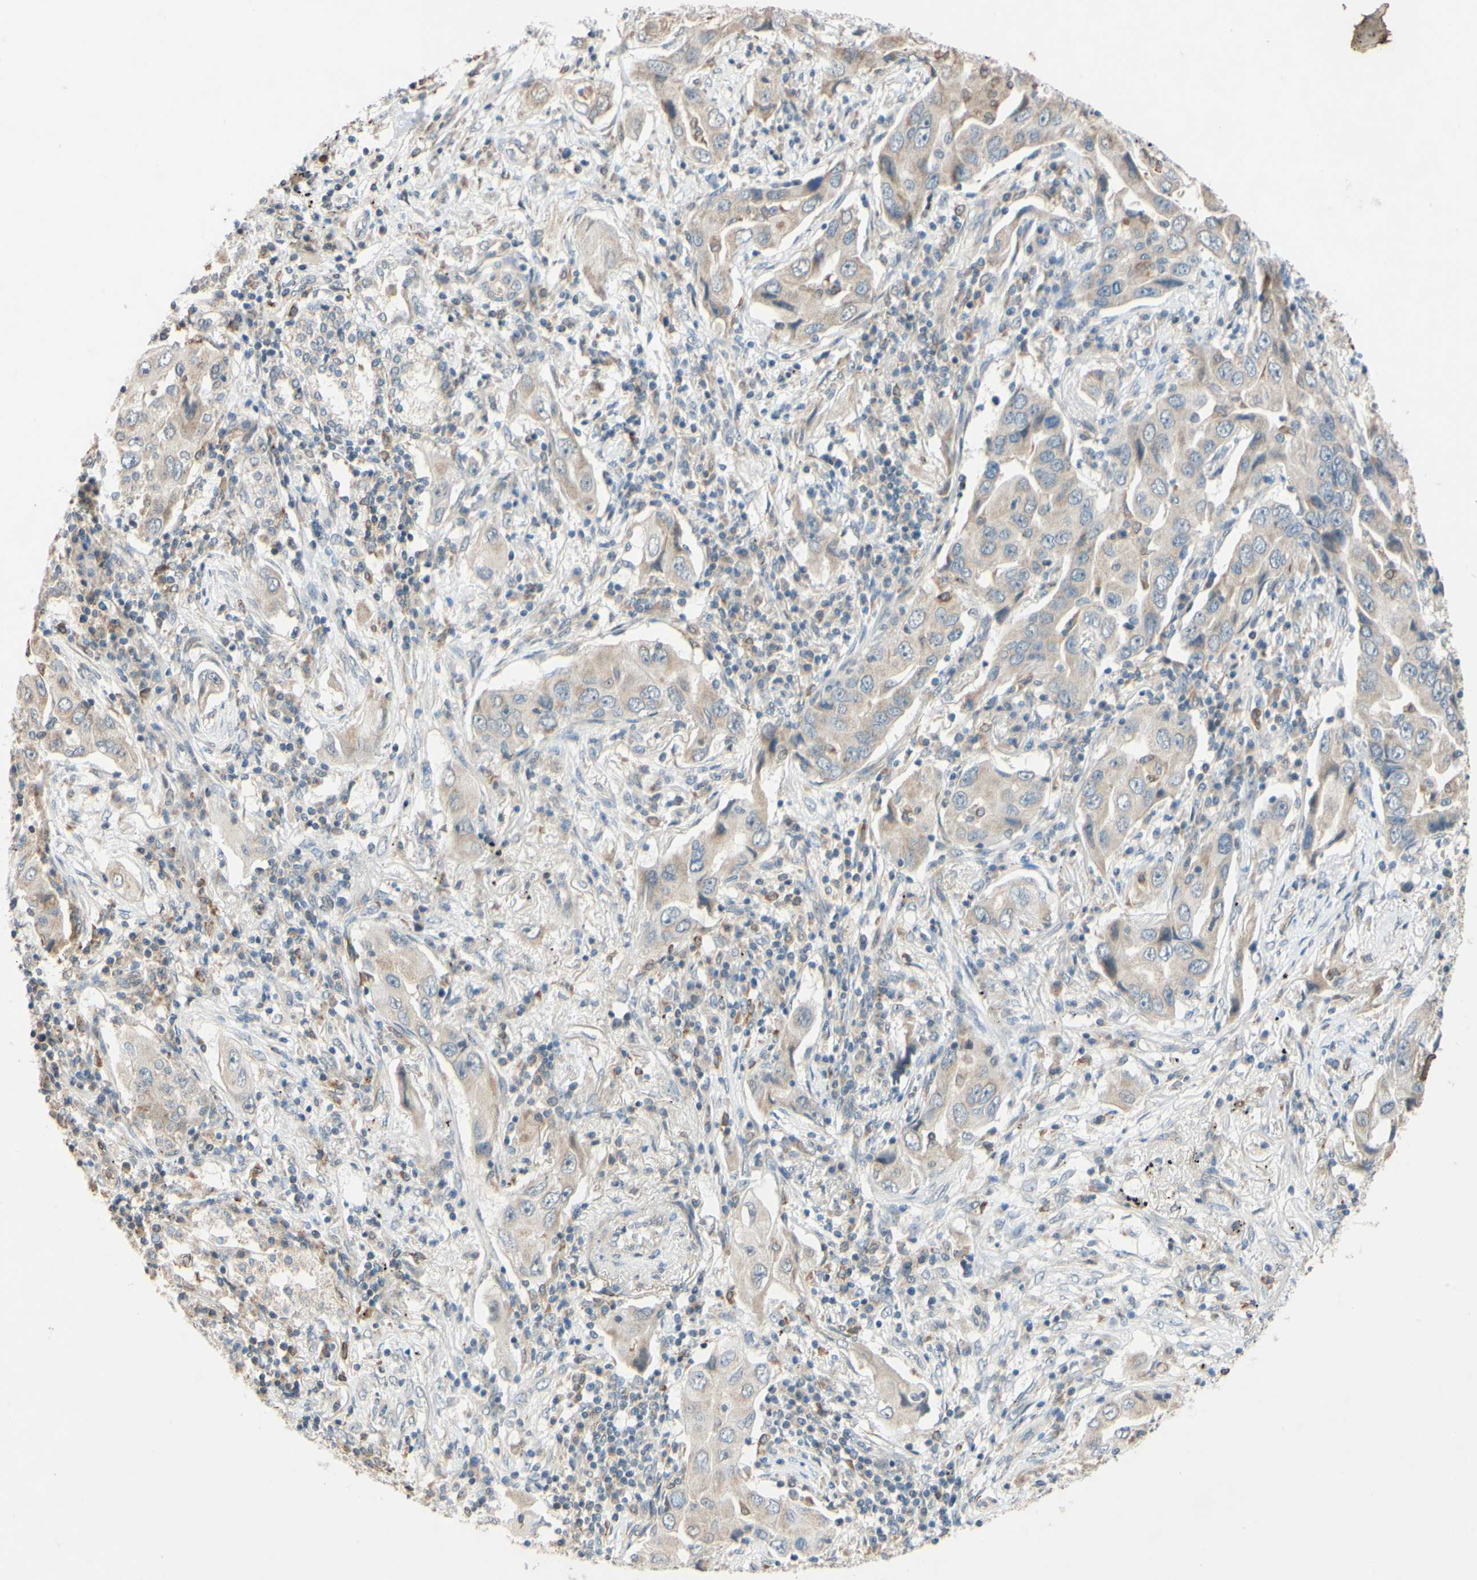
{"staining": {"intensity": "weak", "quantity": ">75%", "location": "cytoplasmic/membranous"}, "tissue": "lung cancer", "cell_type": "Tumor cells", "image_type": "cancer", "snomed": [{"axis": "morphology", "description": "Adenocarcinoma, NOS"}, {"axis": "topography", "description": "Lung"}], "caption": "Immunohistochemistry (IHC) (DAB) staining of lung cancer (adenocarcinoma) demonstrates weak cytoplasmic/membranous protein positivity in about >75% of tumor cells.", "gene": "GATA1", "patient": {"sex": "female", "age": 65}}